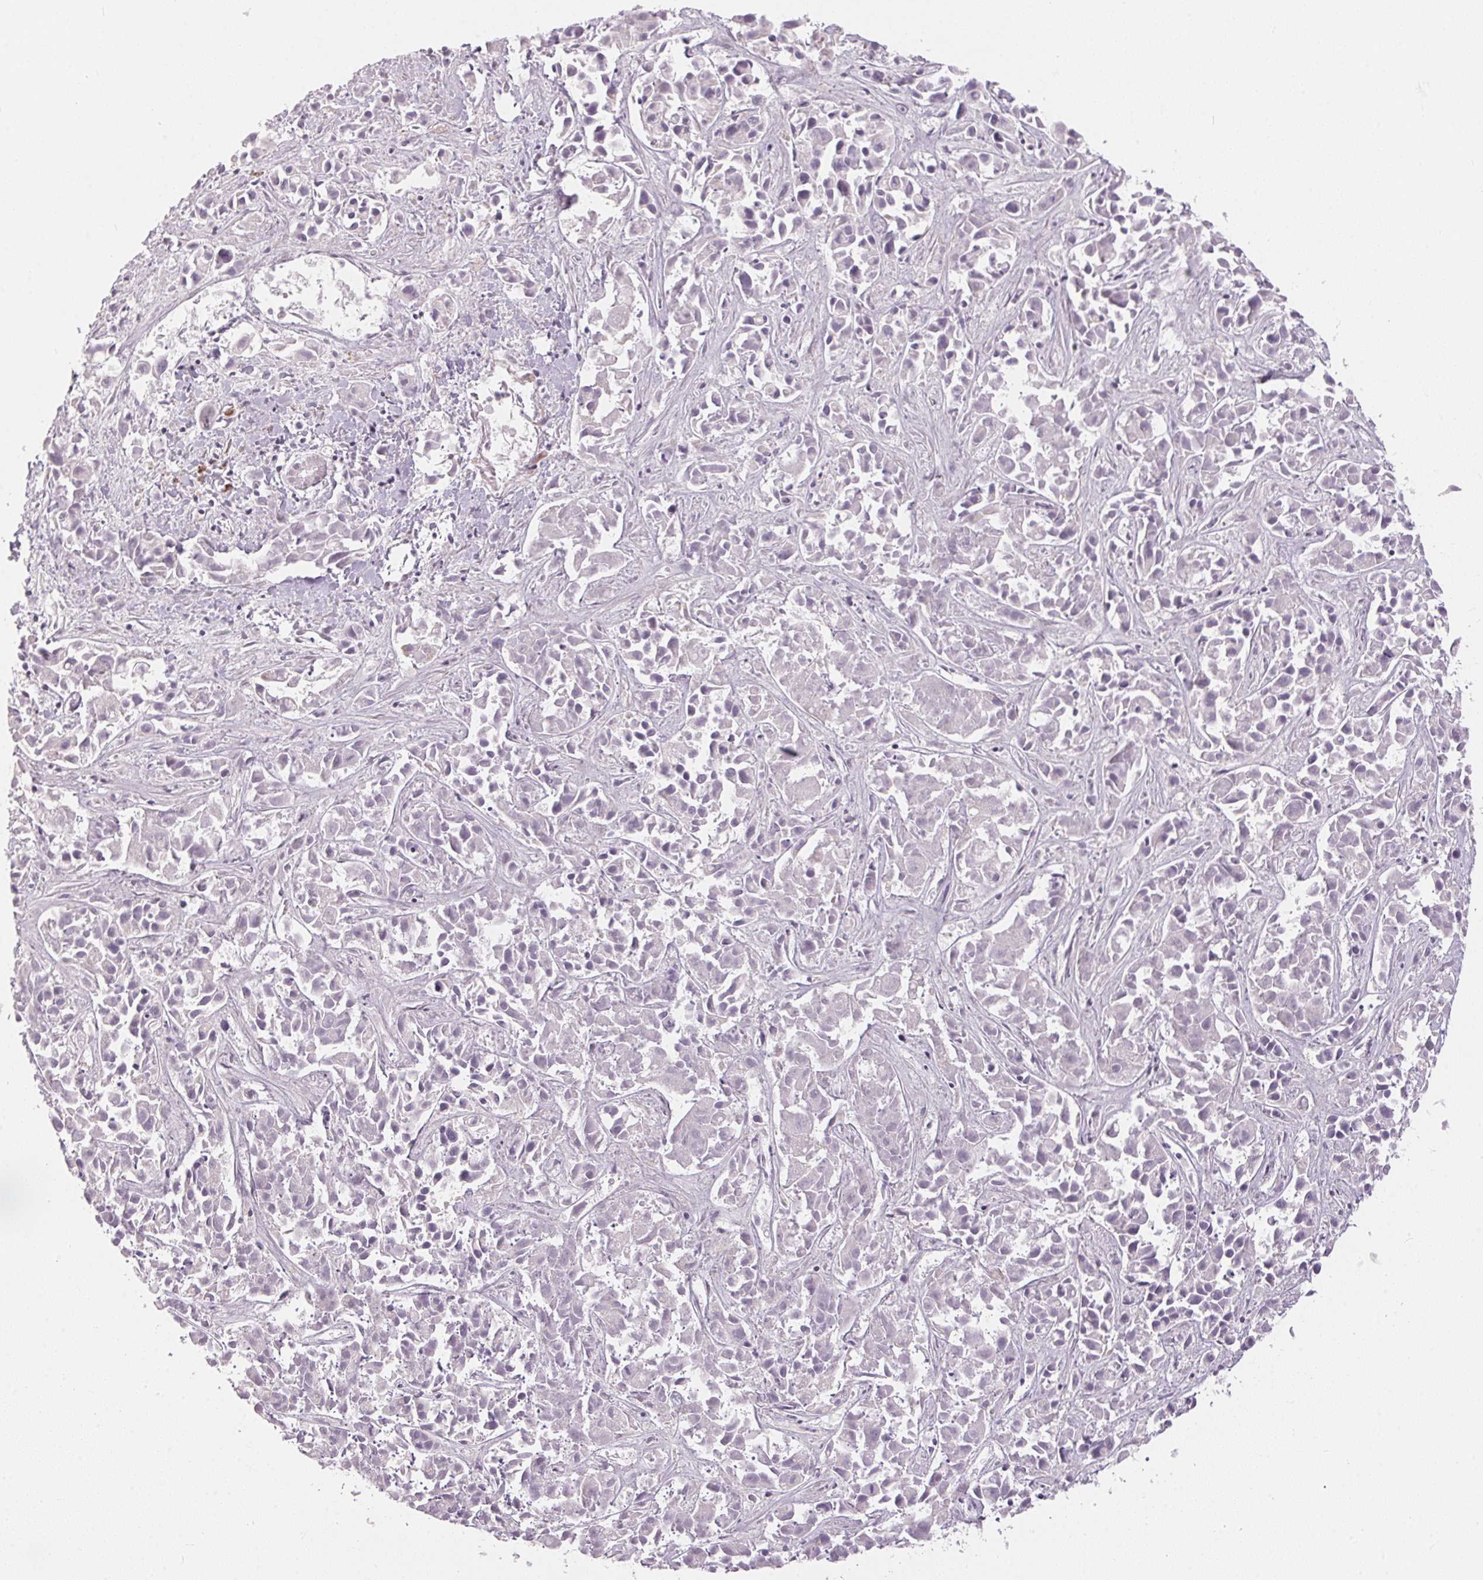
{"staining": {"intensity": "negative", "quantity": "none", "location": "none"}, "tissue": "liver cancer", "cell_type": "Tumor cells", "image_type": "cancer", "snomed": [{"axis": "morphology", "description": "Cholangiocarcinoma"}, {"axis": "topography", "description": "Liver"}], "caption": "Immunohistochemical staining of liver cancer displays no significant positivity in tumor cells. (DAB (3,3'-diaminobenzidine) IHC visualized using brightfield microscopy, high magnification).", "gene": "GDAP1L1", "patient": {"sex": "female", "age": 81}}